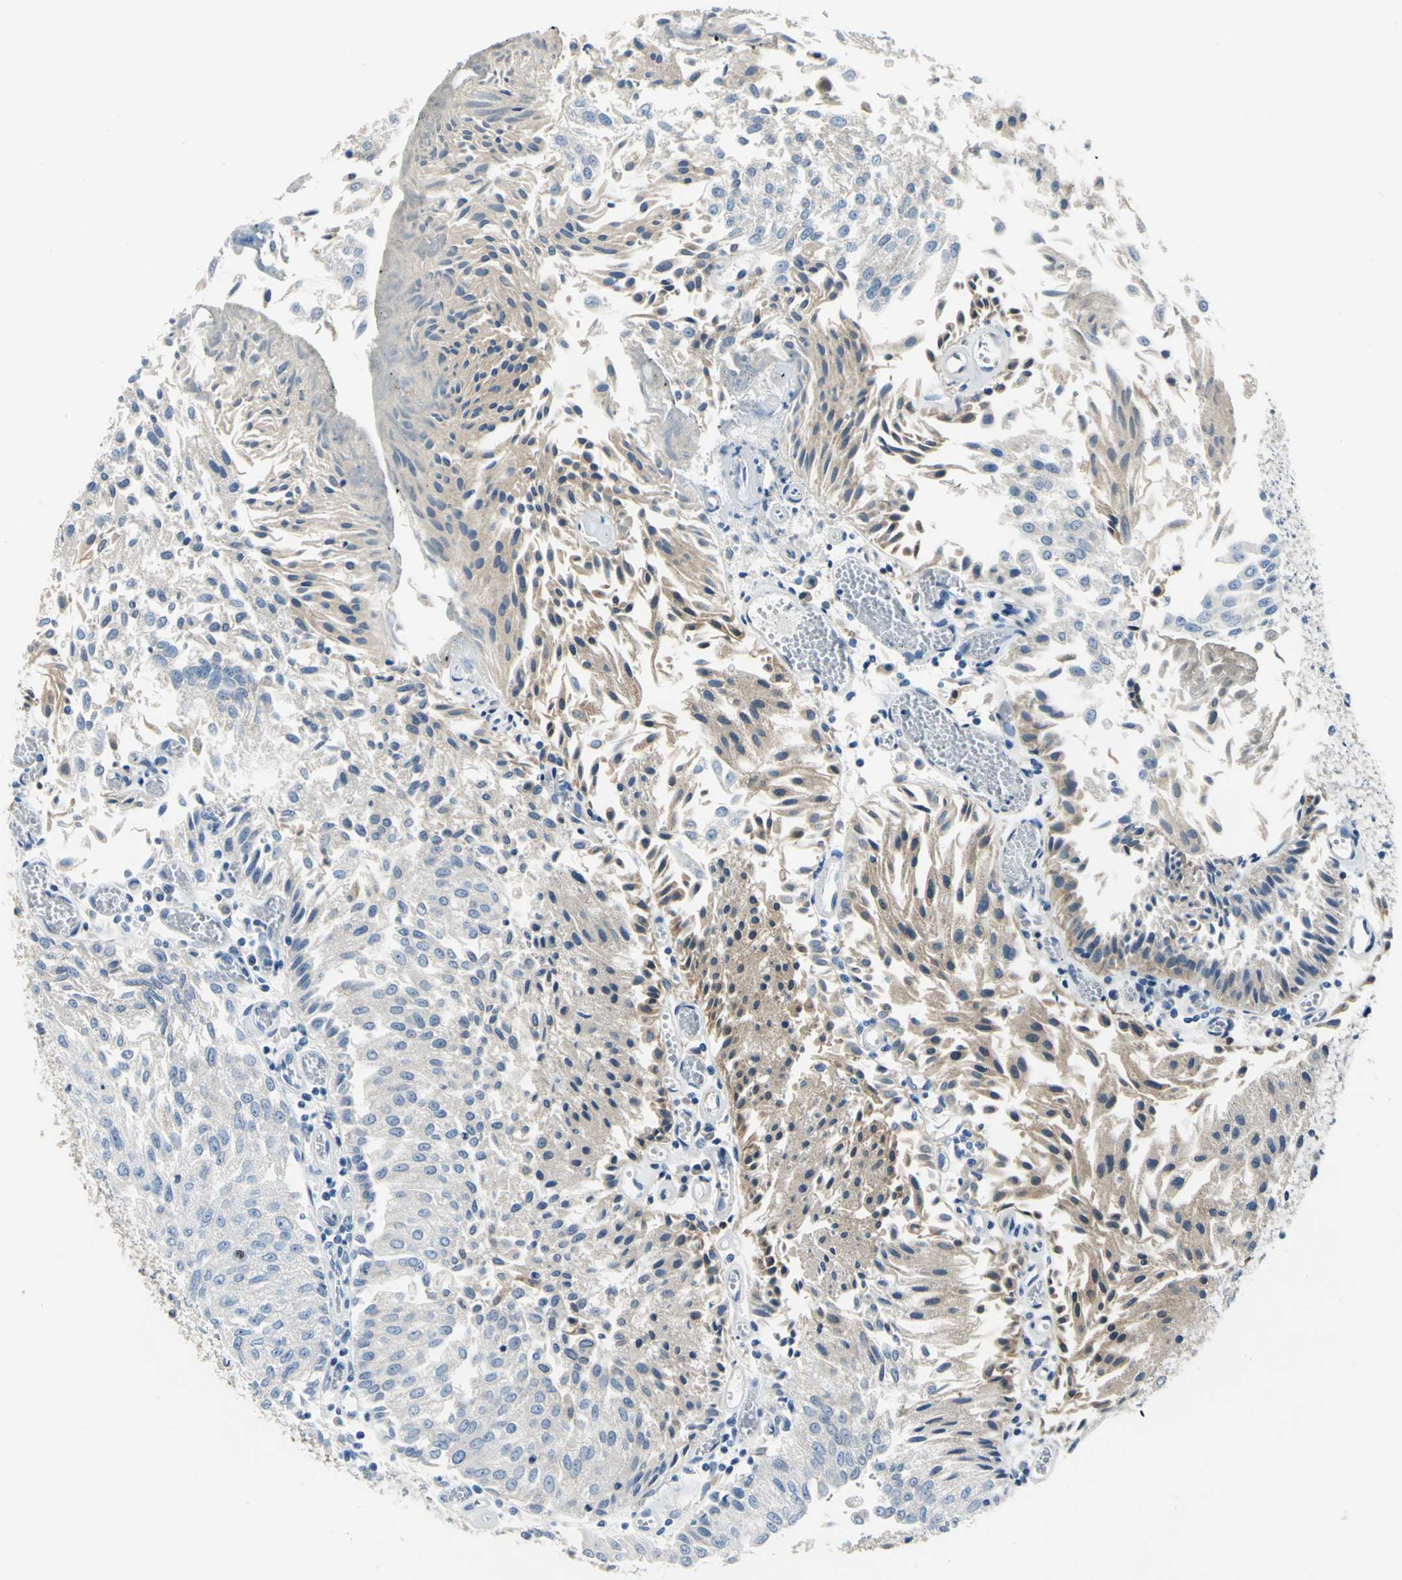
{"staining": {"intensity": "weak", "quantity": "25%-75%", "location": "cytoplasmic/membranous"}, "tissue": "urothelial cancer", "cell_type": "Tumor cells", "image_type": "cancer", "snomed": [{"axis": "morphology", "description": "Urothelial carcinoma, Low grade"}, {"axis": "topography", "description": "Urinary bladder"}], "caption": "Urothelial carcinoma (low-grade) tissue displays weak cytoplasmic/membranous positivity in about 25%-75% of tumor cells, visualized by immunohistochemistry.", "gene": "TRIM25", "patient": {"sex": "male", "age": 86}}